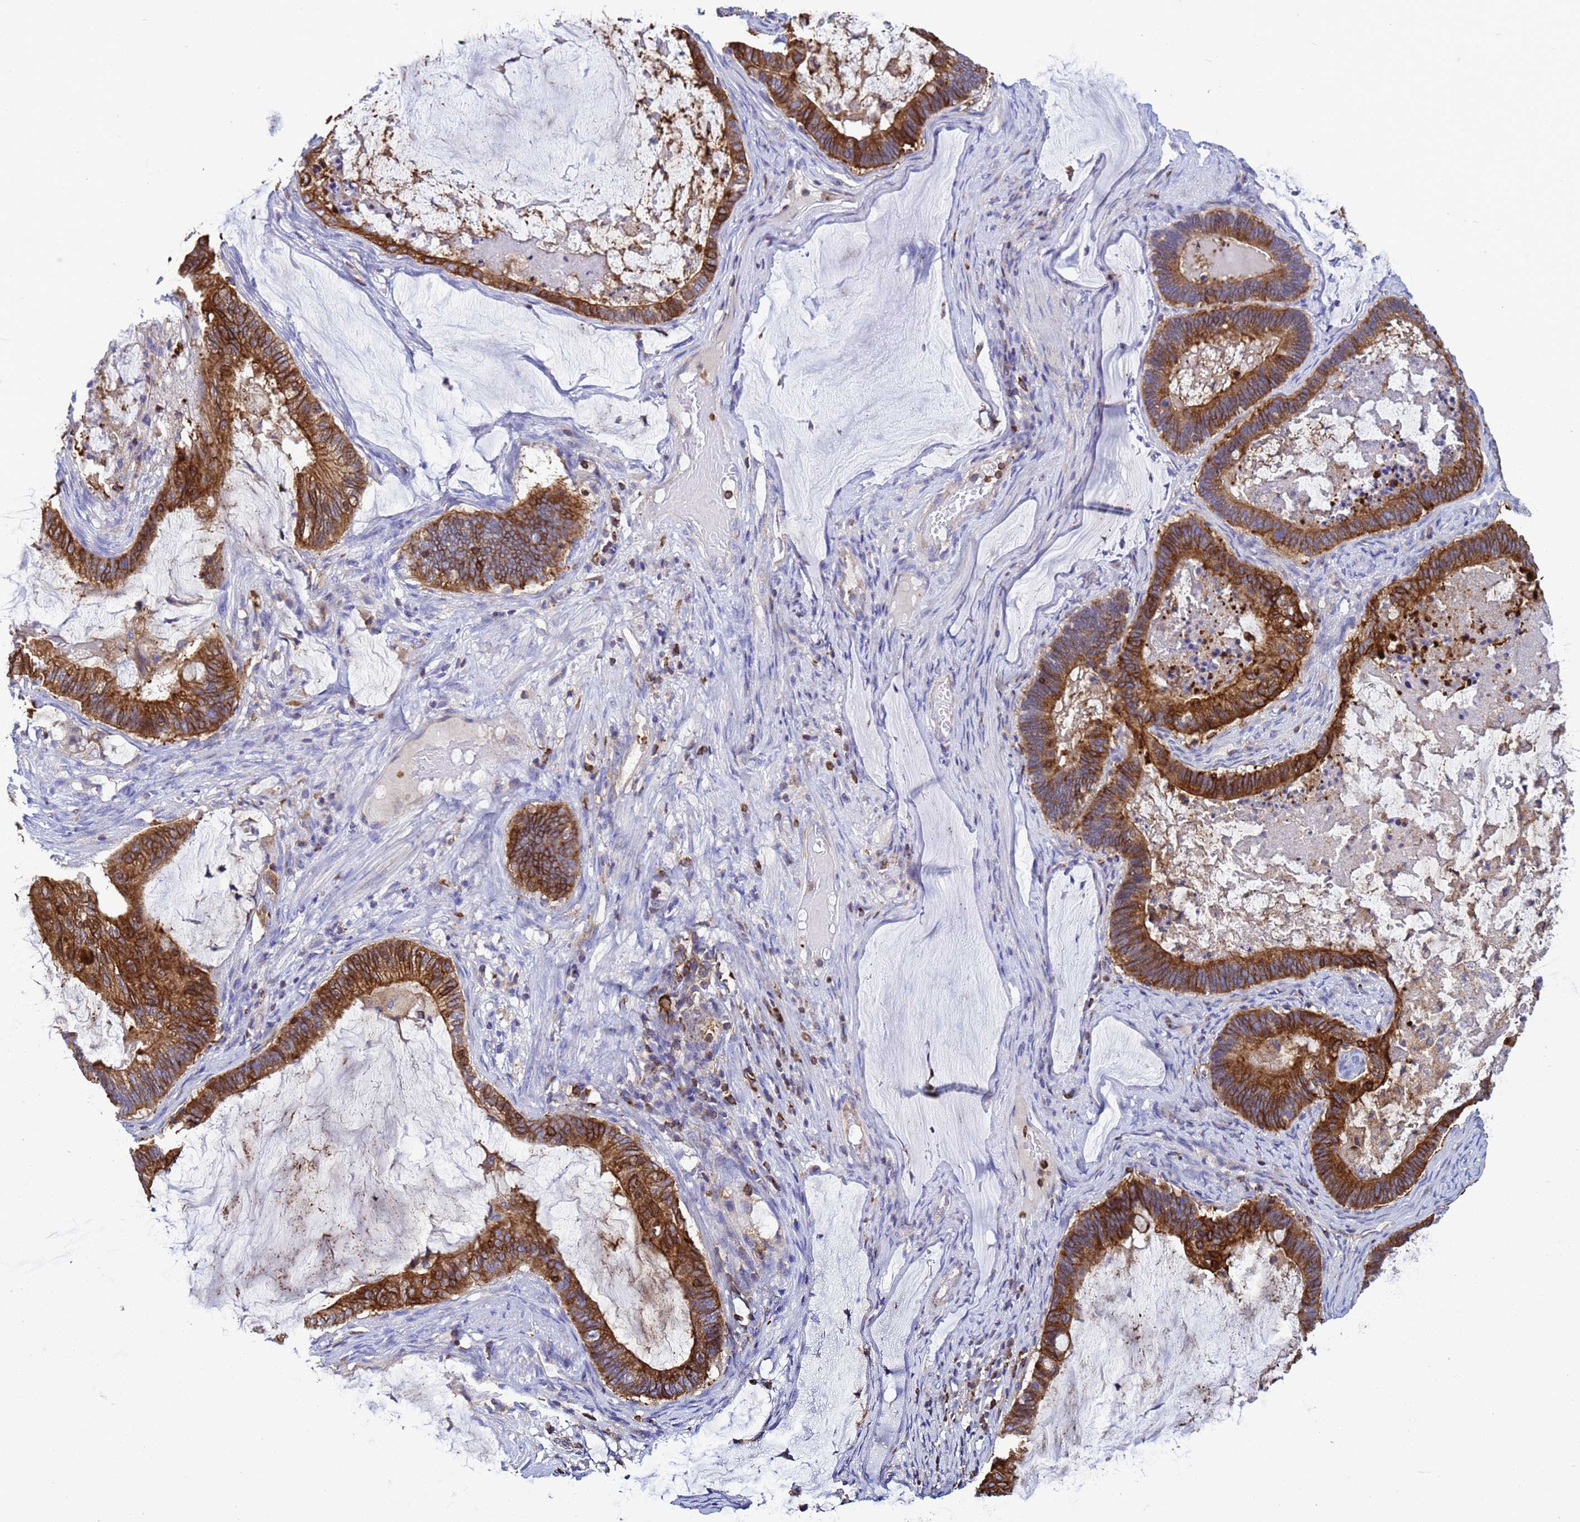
{"staining": {"intensity": "strong", "quantity": ">75%", "location": "cytoplasmic/membranous"}, "tissue": "ovarian cancer", "cell_type": "Tumor cells", "image_type": "cancer", "snomed": [{"axis": "morphology", "description": "Cystadenocarcinoma, mucinous, NOS"}, {"axis": "topography", "description": "Ovary"}], "caption": "Immunohistochemistry (IHC) (DAB) staining of human ovarian mucinous cystadenocarcinoma shows strong cytoplasmic/membranous protein positivity in about >75% of tumor cells. The staining was performed using DAB to visualize the protein expression in brown, while the nuclei were stained in blue with hematoxylin (Magnification: 20x).", "gene": "EZR", "patient": {"sex": "female", "age": 61}}